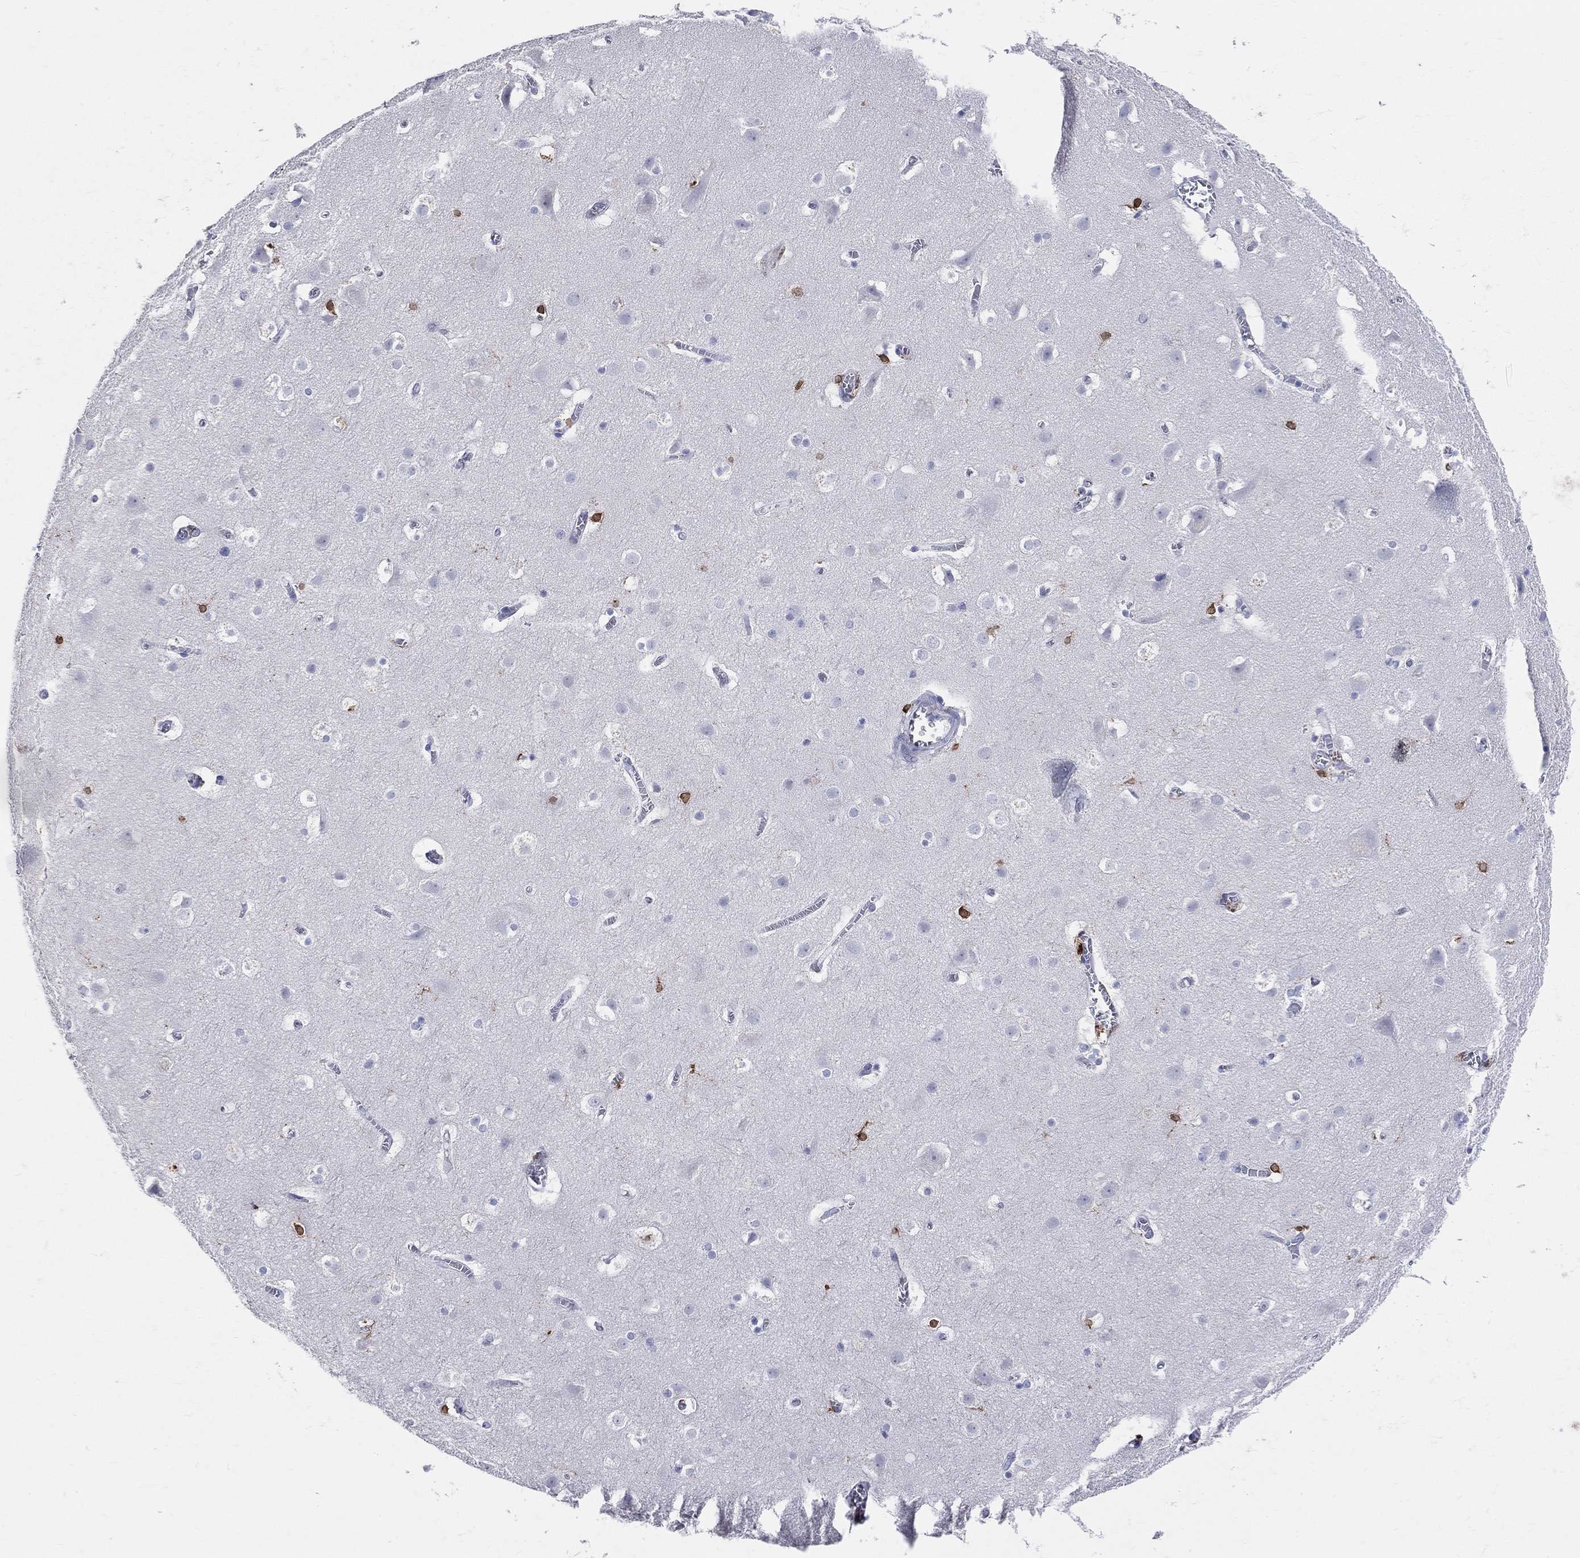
{"staining": {"intensity": "negative", "quantity": "none", "location": "none"}, "tissue": "cerebral cortex", "cell_type": "Endothelial cells", "image_type": "normal", "snomed": [{"axis": "morphology", "description": "Normal tissue, NOS"}, {"axis": "topography", "description": "Cerebral cortex"}], "caption": "This is an immunohistochemistry (IHC) image of normal cerebral cortex. There is no expression in endothelial cells.", "gene": "CD74", "patient": {"sex": "male", "age": 59}}